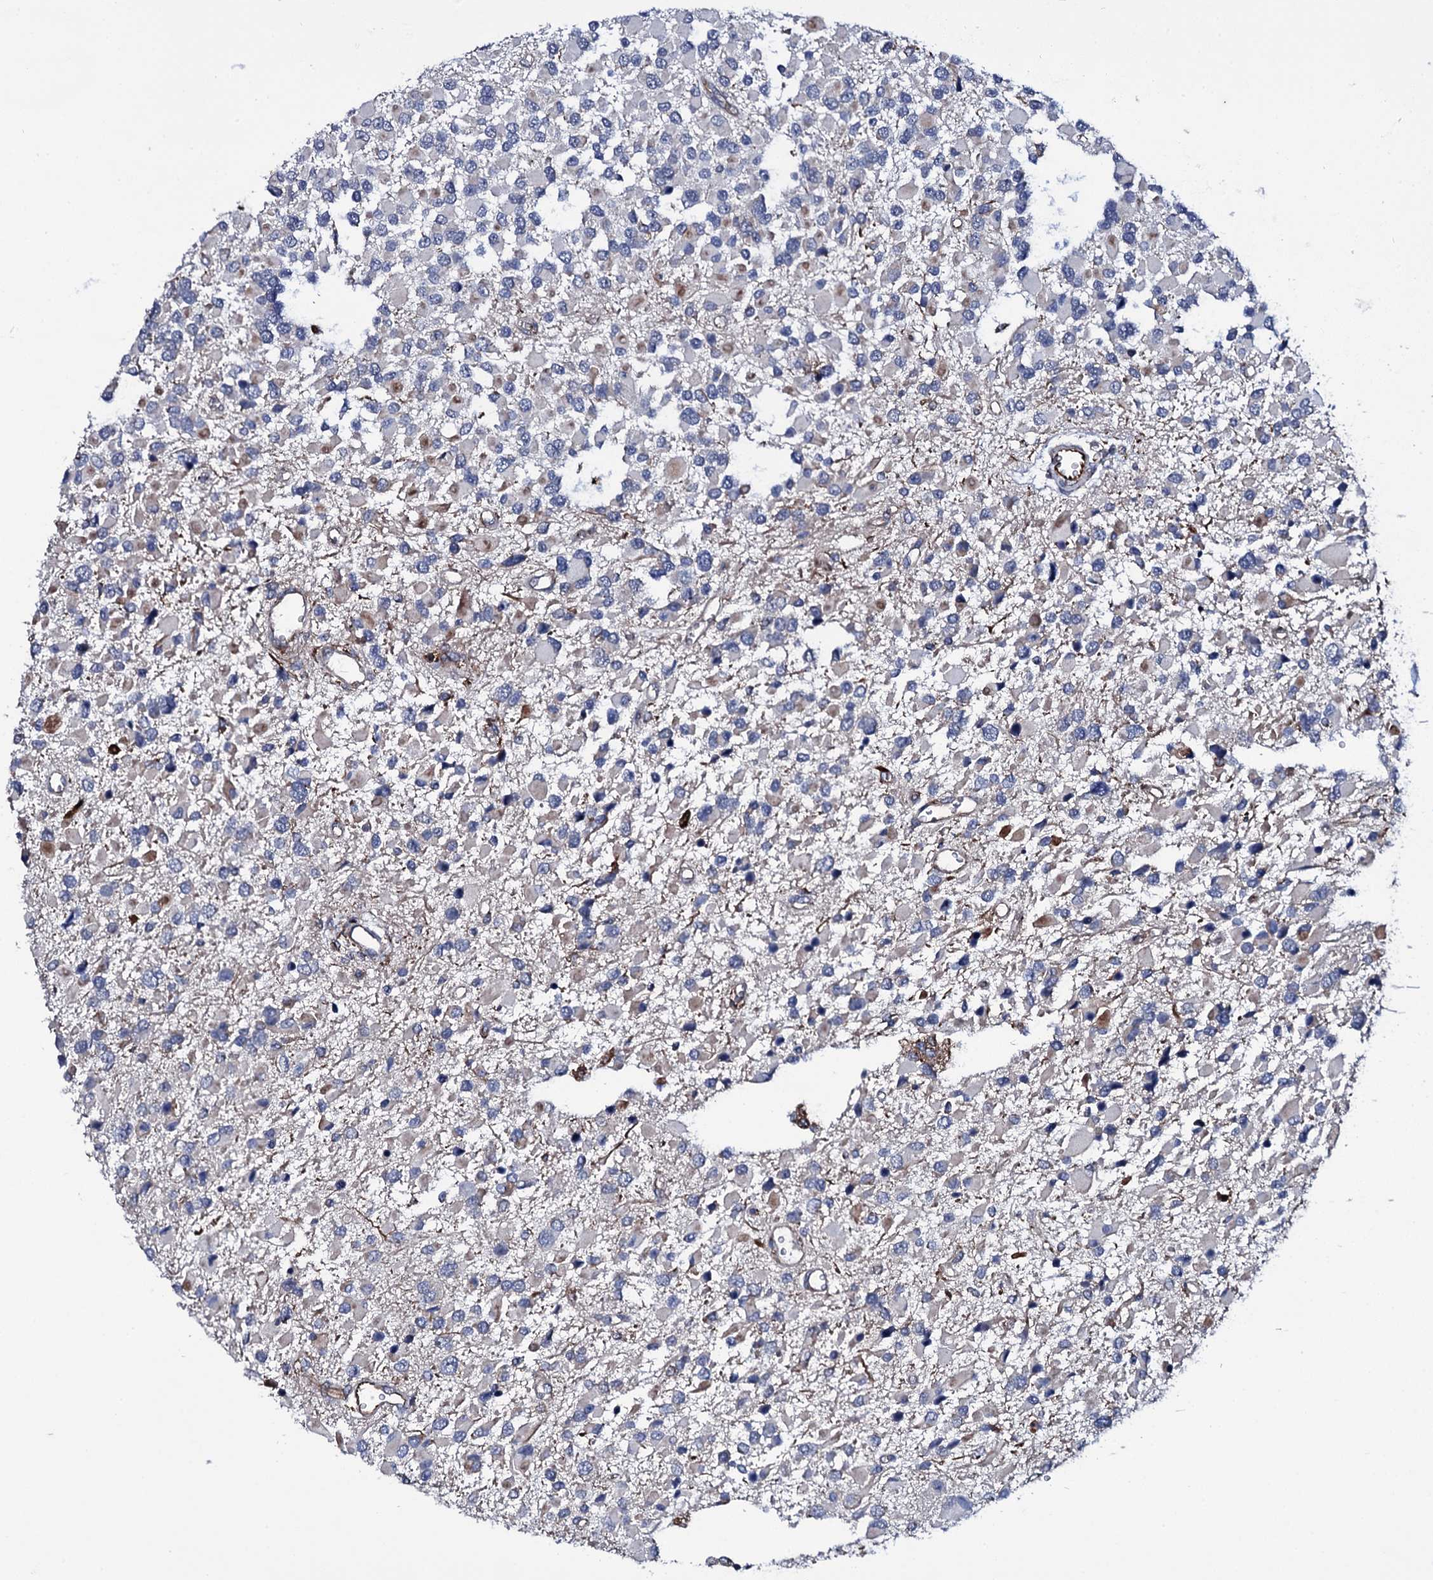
{"staining": {"intensity": "negative", "quantity": "none", "location": "none"}, "tissue": "glioma", "cell_type": "Tumor cells", "image_type": "cancer", "snomed": [{"axis": "morphology", "description": "Glioma, malignant, High grade"}, {"axis": "topography", "description": "Brain"}], "caption": "Tumor cells are negative for protein expression in human malignant glioma (high-grade).", "gene": "VAMP8", "patient": {"sex": "male", "age": 53}}